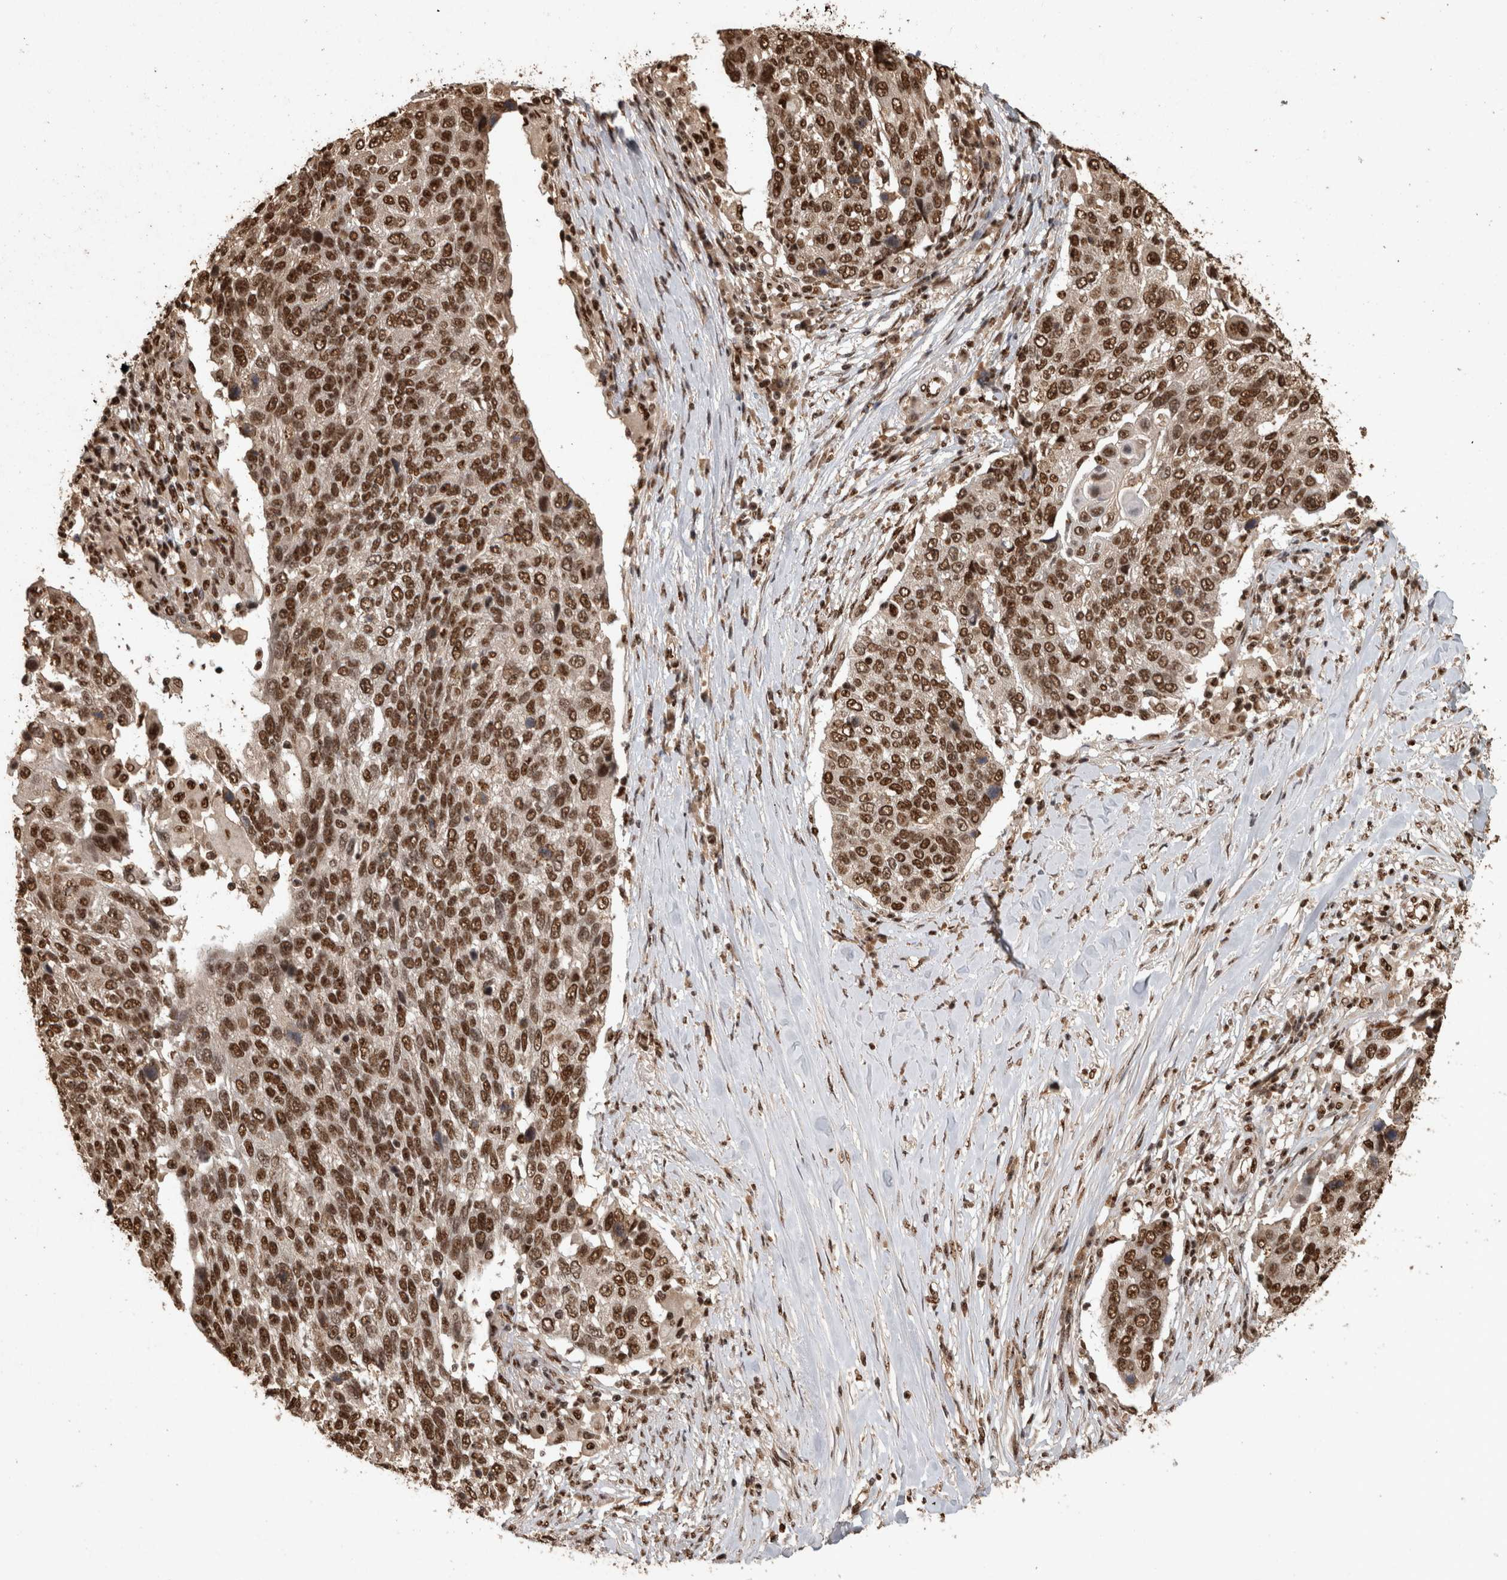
{"staining": {"intensity": "strong", "quantity": ">75%", "location": "nuclear"}, "tissue": "lung cancer", "cell_type": "Tumor cells", "image_type": "cancer", "snomed": [{"axis": "morphology", "description": "Squamous cell carcinoma, NOS"}, {"axis": "topography", "description": "Lung"}], "caption": "Protein analysis of lung cancer (squamous cell carcinoma) tissue demonstrates strong nuclear expression in about >75% of tumor cells.", "gene": "RAD50", "patient": {"sex": "male", "age": 66}}